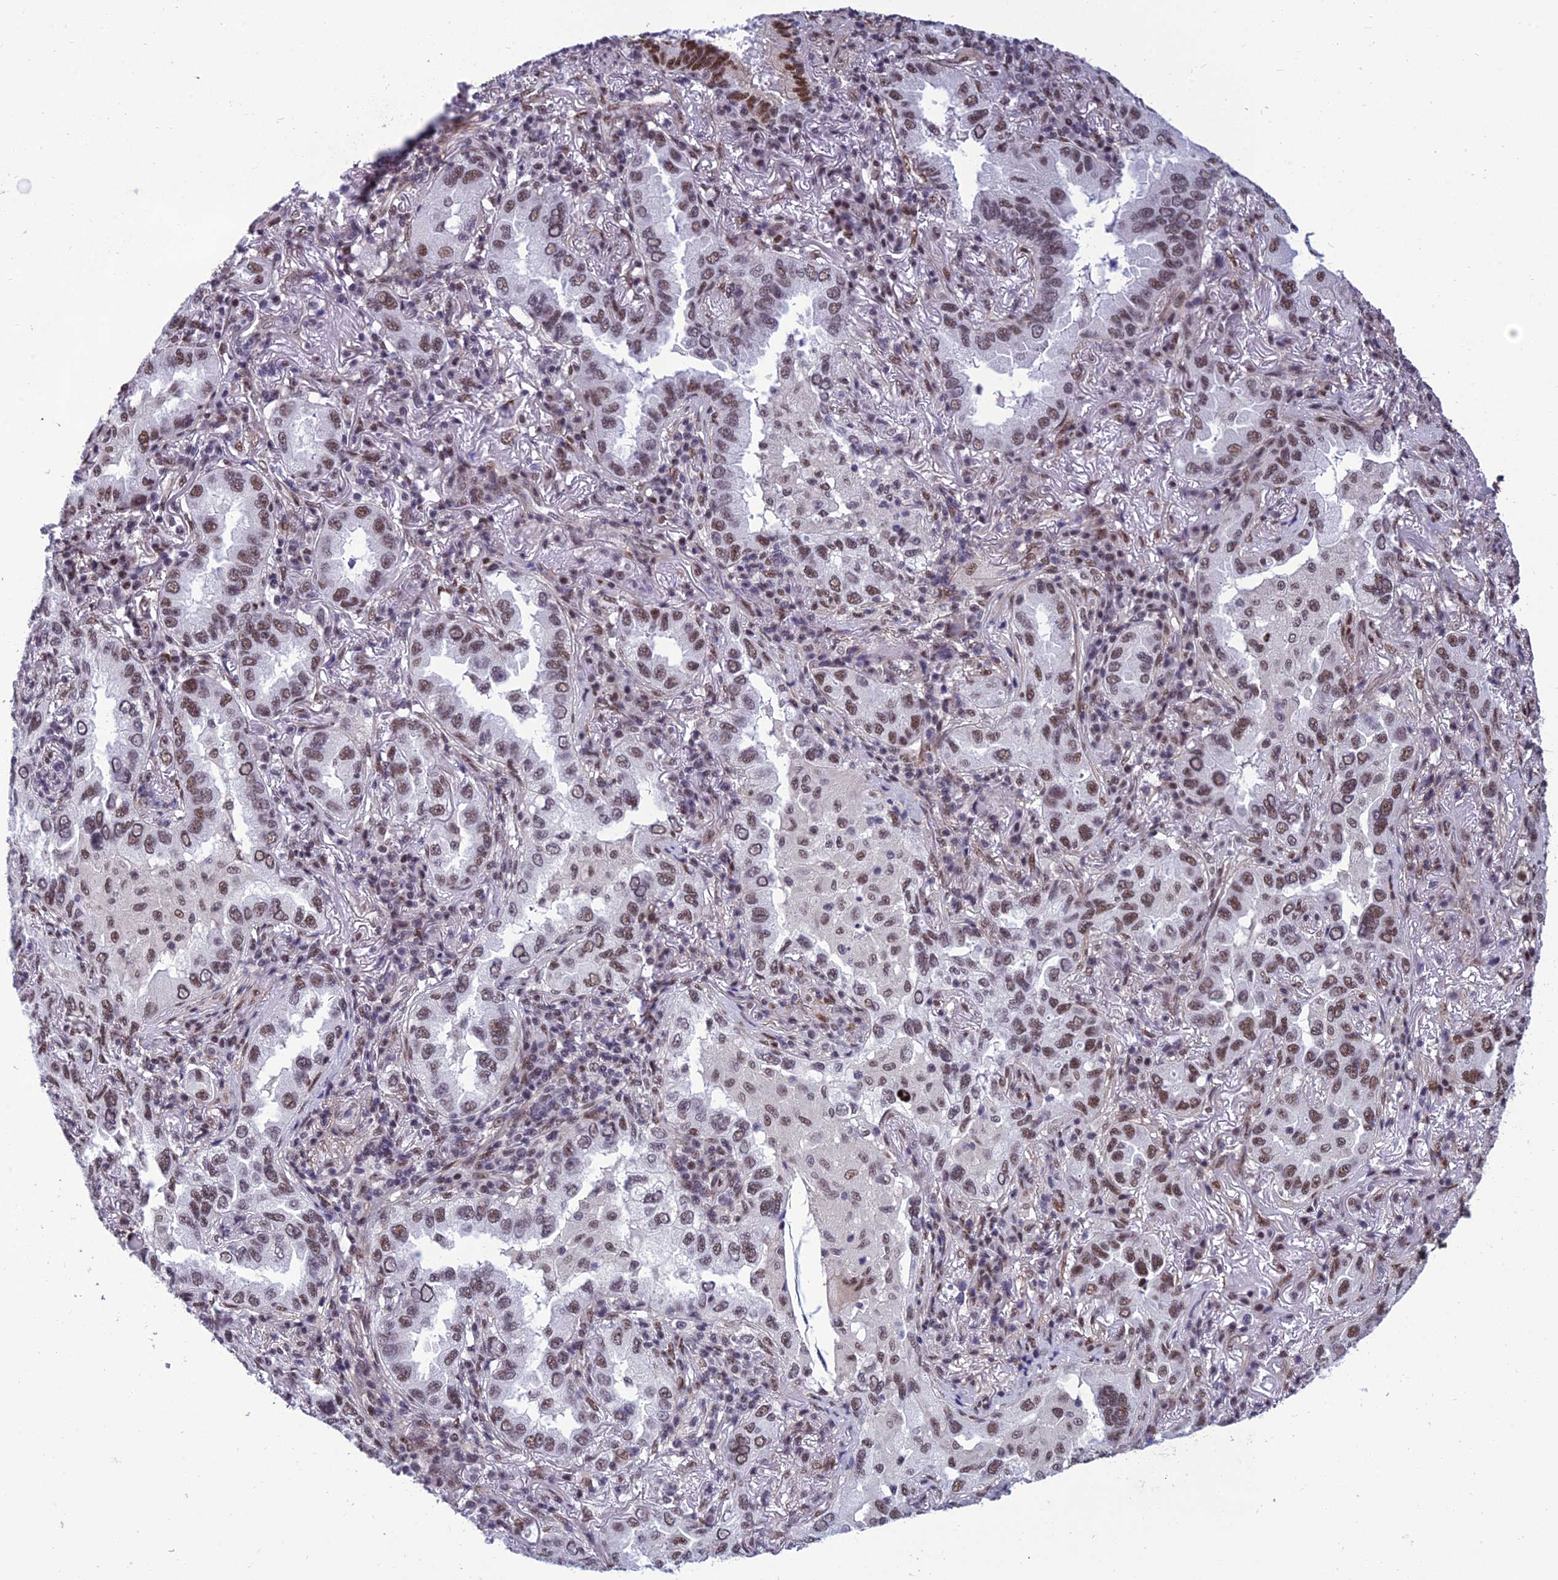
{"staining": {"intensity": "moderate", "quantity": ">75%", "location": "nuclear"}, "tissue": "lung cancer", "cell_type": "Tumor cells", "image_type": "cancer", "snomed": [{"axis": "morphology", "description": "Adenocarcinoma, NOS"}, {"axis": "topography", "description": "Lung"}], "caption": "A brown stain labels moderate nuclear positivity of a protein in human lung adenocarcinoma tumor cells. The staining is performed using DAB (3,3'-diaminobenzidine) brown chromogen to label protein expression. The nuclei are counter-stained blue using hematoxylin.", "gene": "RSRC1", "patient": {"sex": "female", "age": 69}}